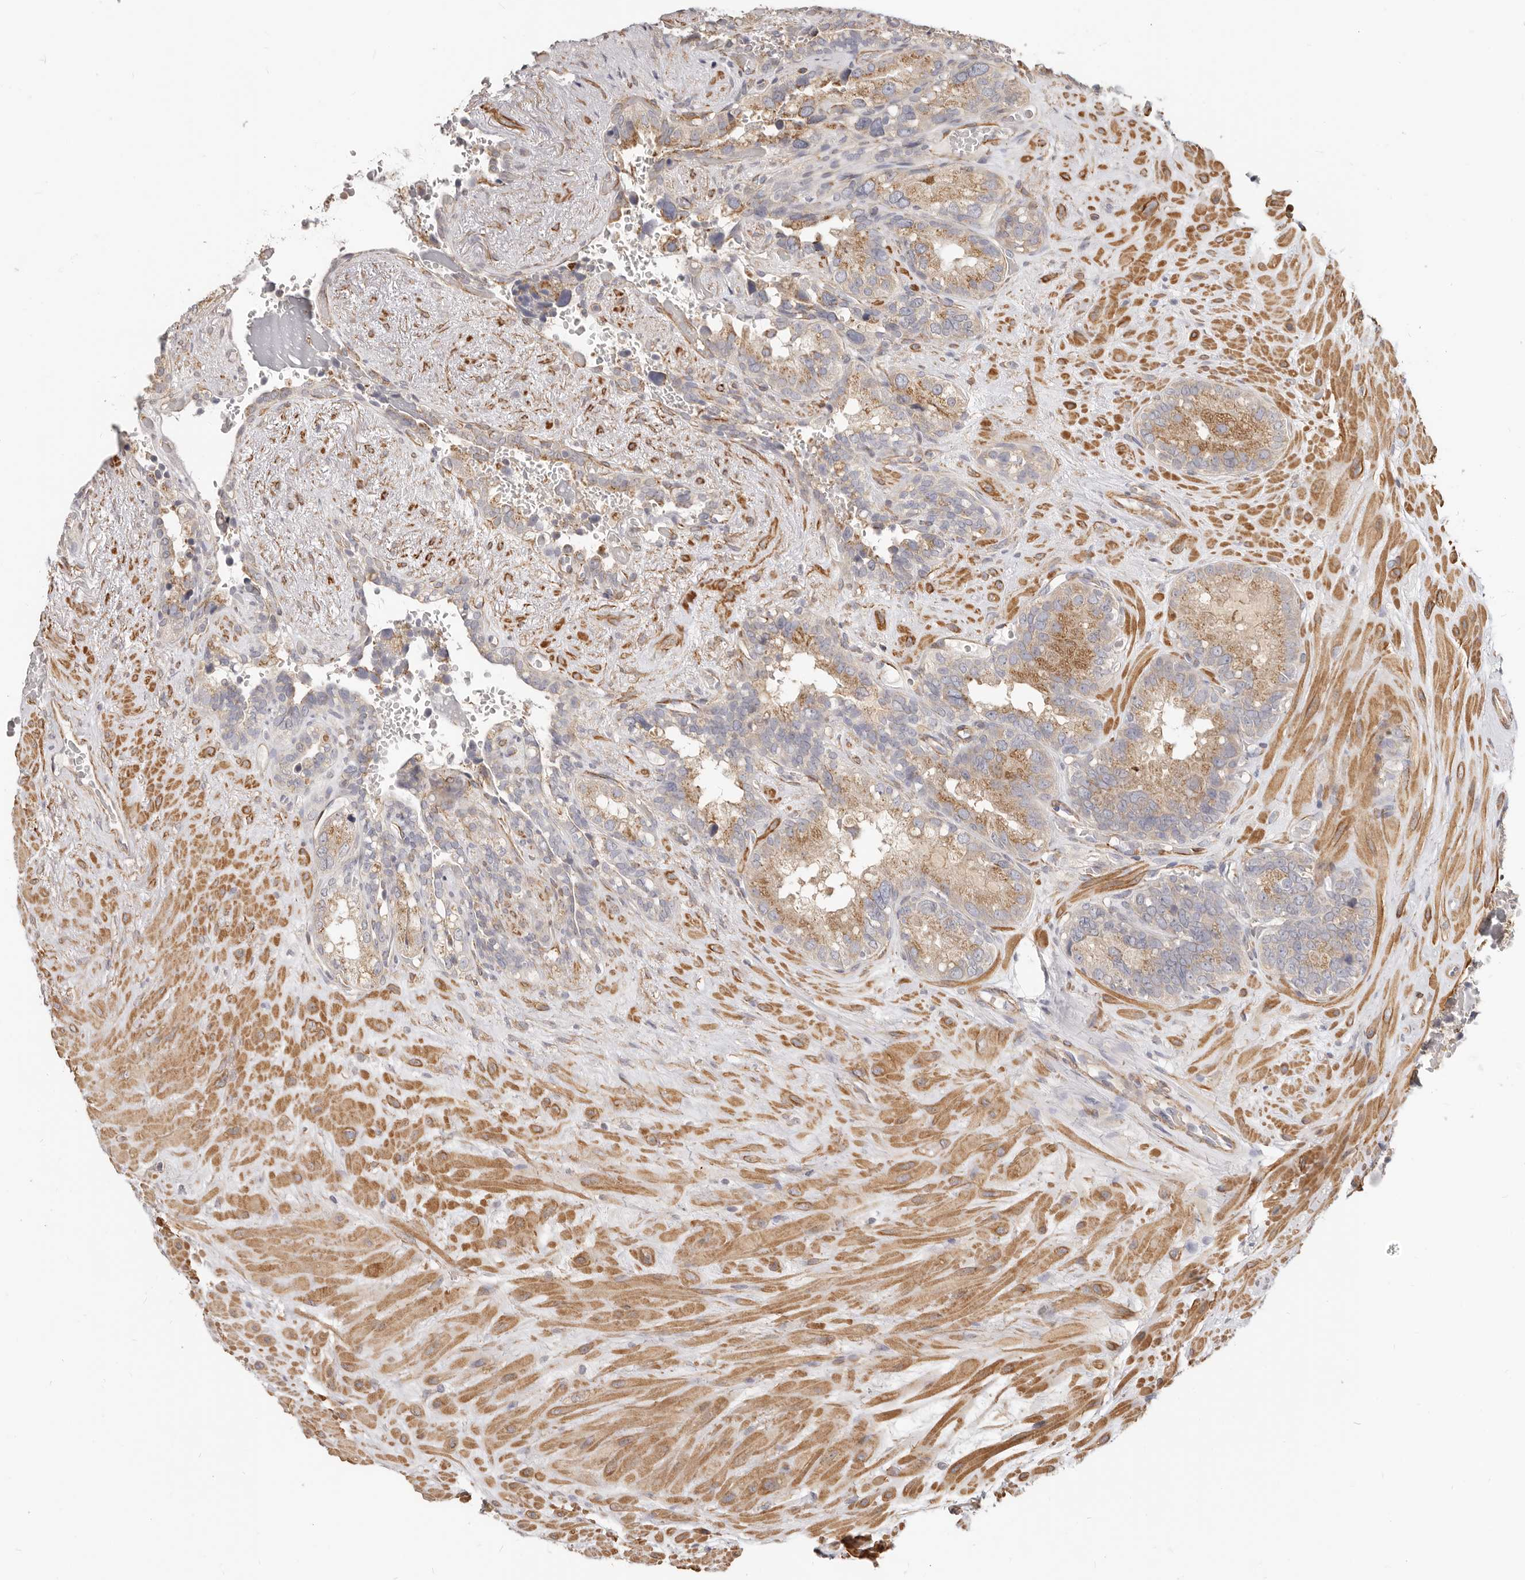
{"staining": {"intensity": "moderate", "quantity": "25%-75%", "location": "cytoplasmic/membranous"}, "tissue": "seminal vesicle", "cell_type": "Glandular cells", "image_type": "normal", "snomed": [{"axis": "morphology", "description": "Normal tissue, NOS"}, {"axis": "topography", "description": "Seminal veicle"}], "caption": "Unremarkable seminal vesicle was stained to show a protein in brown. There is medium levels of moderate cytoplasmic/membranous staining in about 25%-75% of glandular cells. (DAB (3,3'-diaminobenzidine) IHC, brown staining for protein, blue staining for nuclei).", "gene": "RABAC1", "patient": {"sex": "male", "age": 80}}